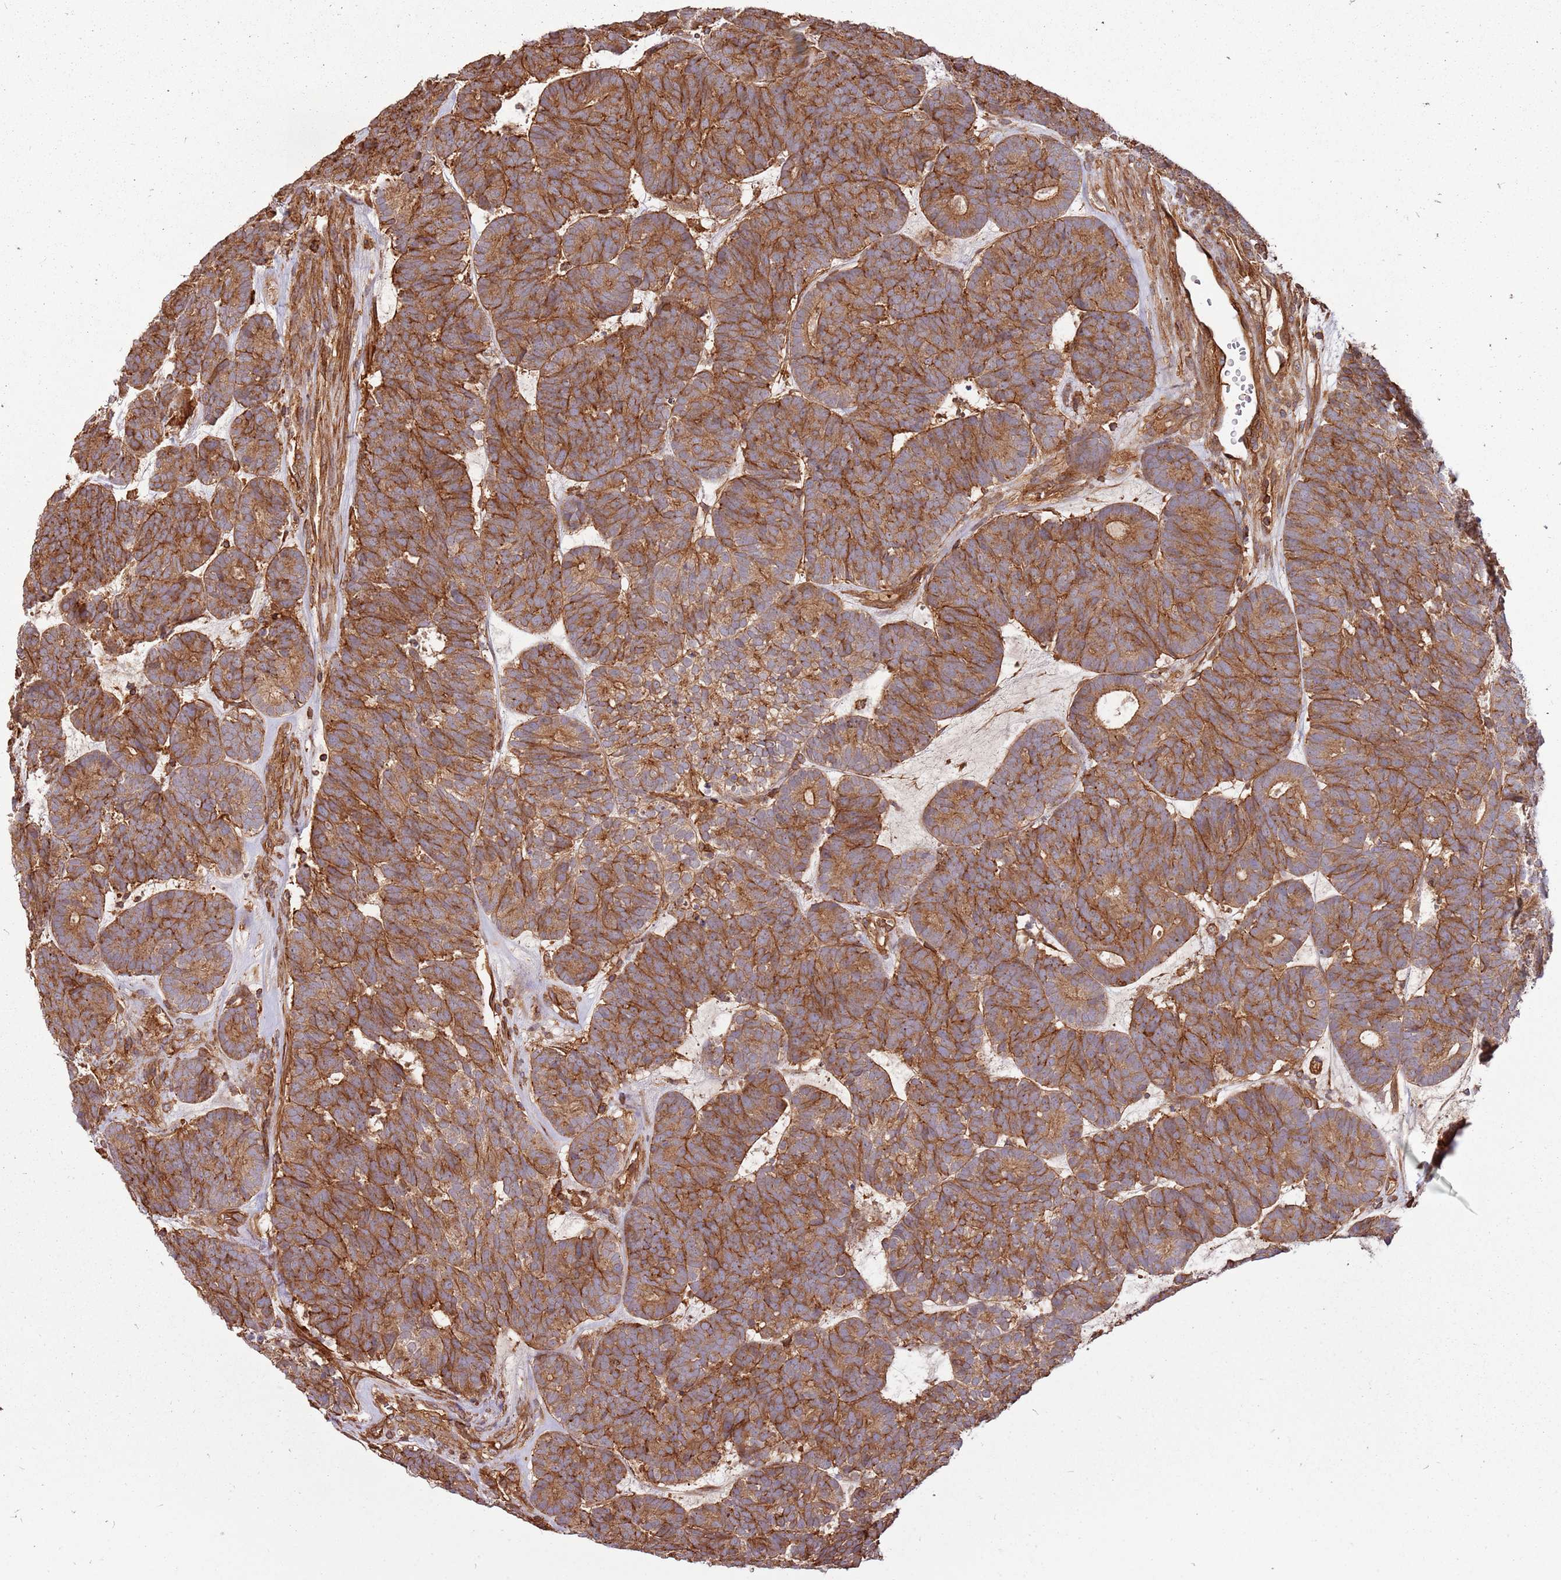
{"staining": {"intensity": "moderate", "quantity": ">75%", "location": "cytoplasmic/membranous"}, "tissue": "head and neck cancer", "cell_type": "Tumor cells", "image_type": "cancer", "snomed": [{"axis": "morphology", "description": "Adenocarcinoma, NOS"}, {"axis": "topography", "description": "Head-Neck"}], "caption": "Moderate cytoplasmic/membranous staining for a protein is seen in approximately >75% of tumor cells of adenocarcinoma (head and neck) using IHC.", "gene": "ACVR2A", "patient": {"sex": "female", "age": 81}}